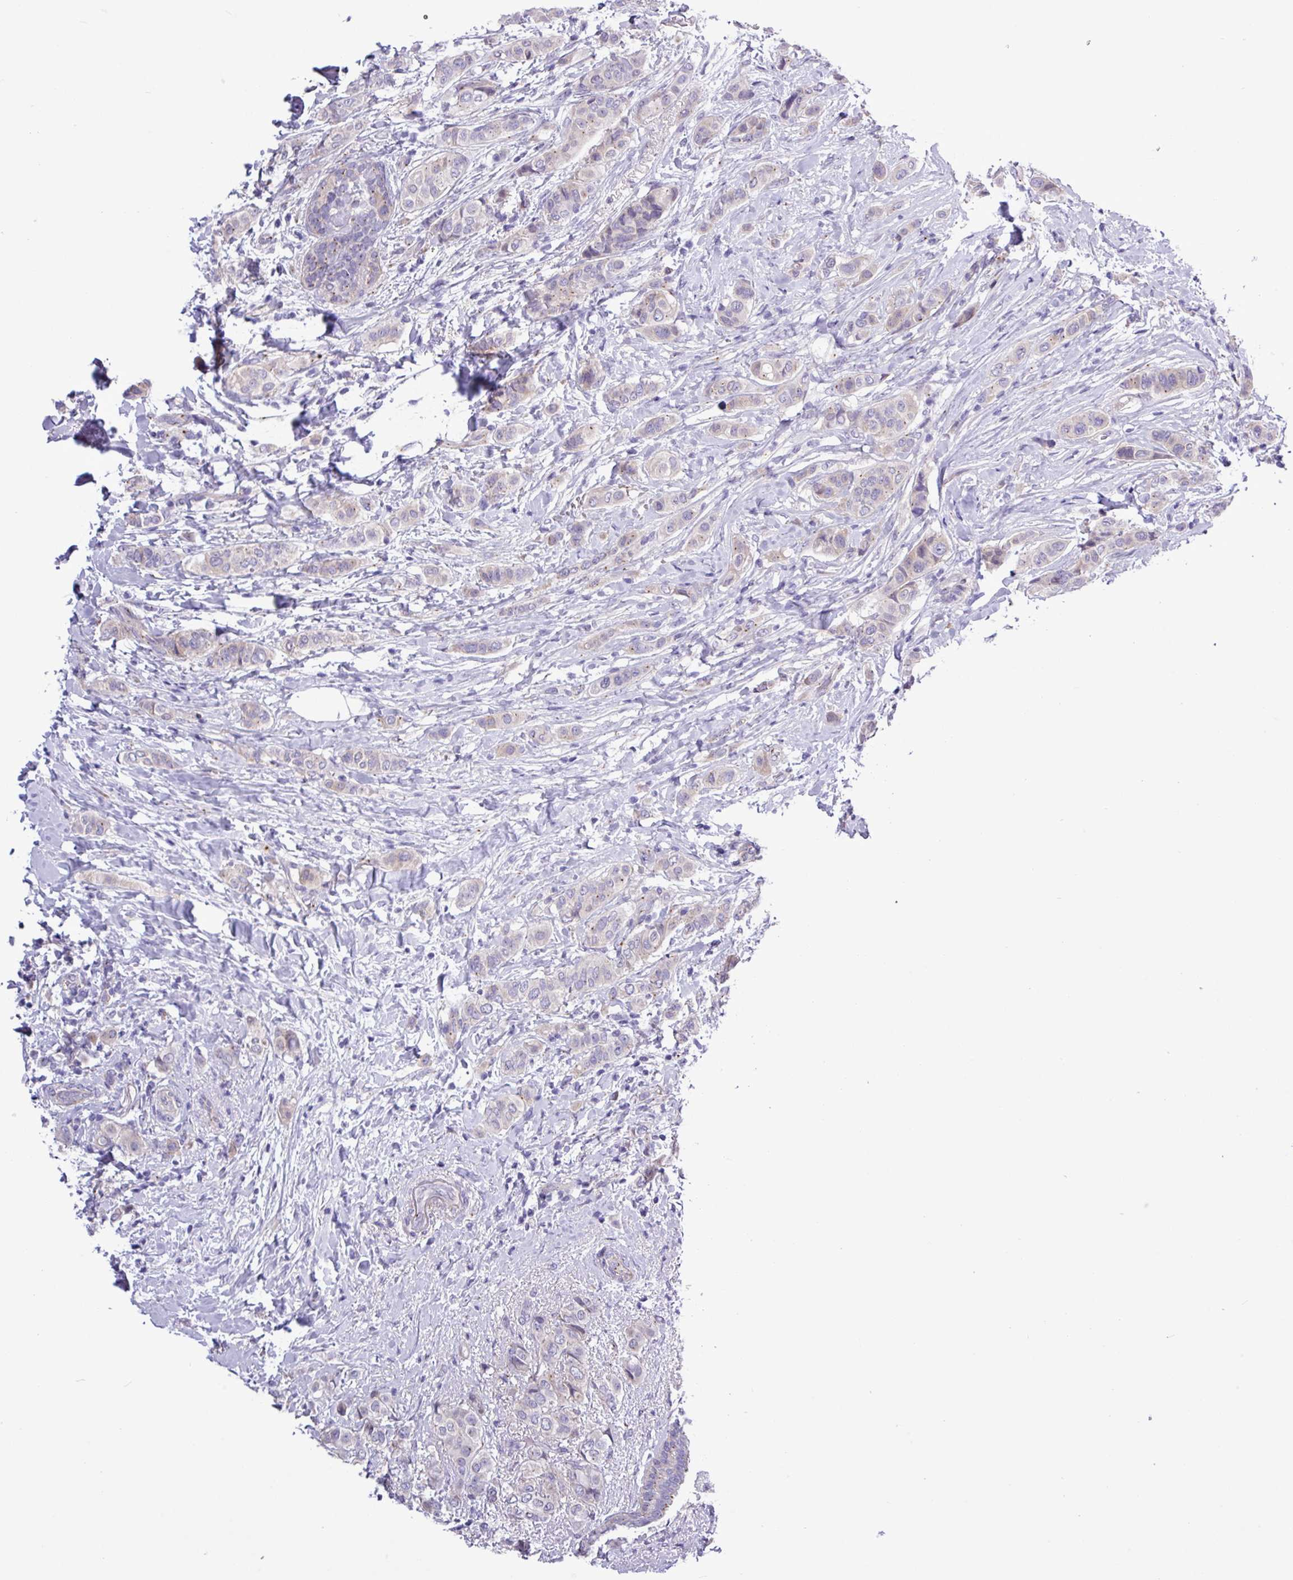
{"staining": {"intensity": "weak", "quantity": "<25%", "location": "cytoplasmic/membranous"}, "tissue": "breast cancer", "cell_type": "Tumor cells", "image_type": "cancer", "snomed": [{"axis": "morphology", "description": "Lobular carcinoma"}, {"axis": "topography", "description": "Breast"}], "caption": "Protein analysis of breast lobular carcinoma reveals no significant staining in tumor cells.", "gene": "SPINK8", "patient": {"sex": "female", "age": 51}}